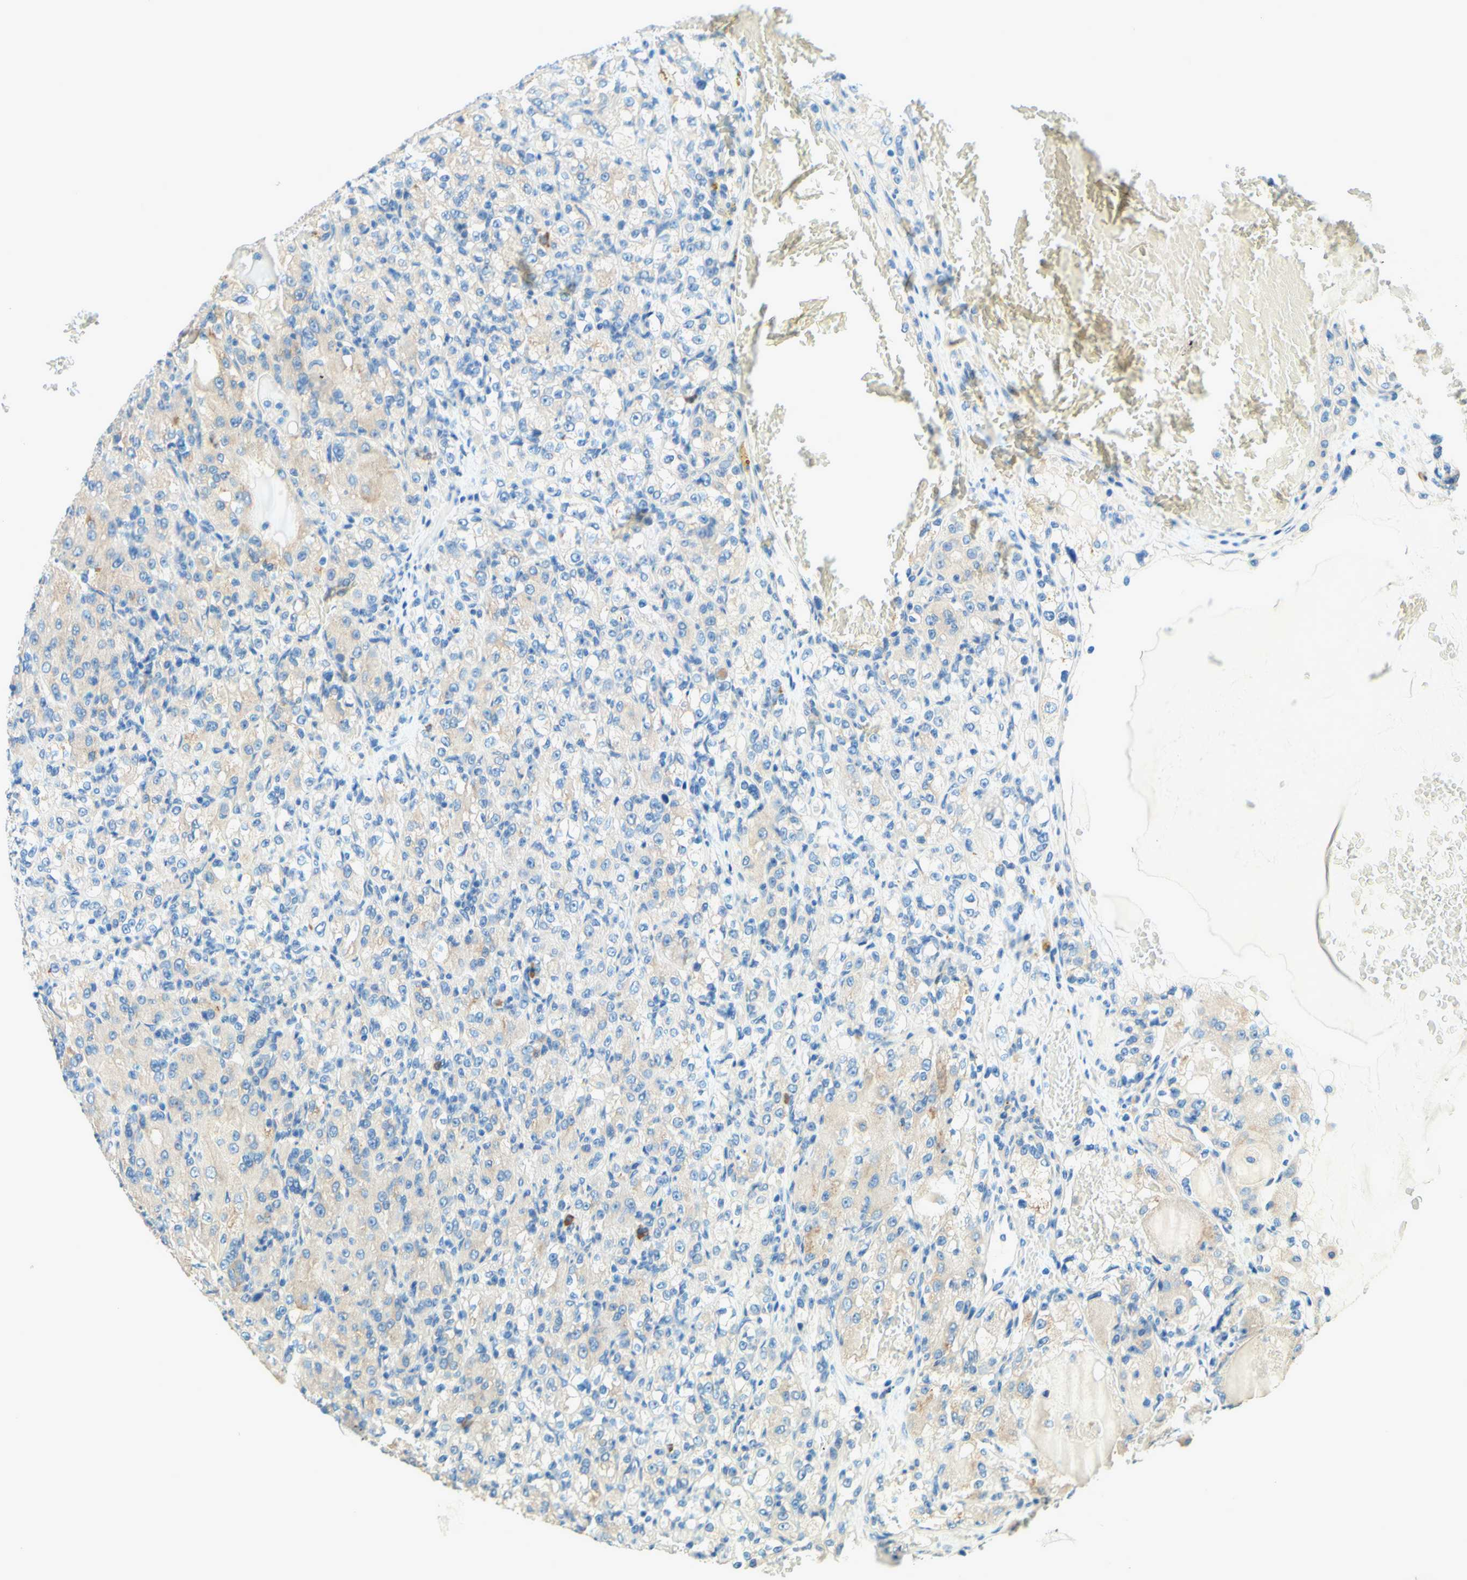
{"staining": {"intensity": "weak", "quantity": "25%-75%", "location": "cytoplasmic/membranous"}, "tissue": "renal cancer", "cell_type": "Tumor cells", "image_type": "cancer", "snomed": [{"axis": "morphology", "description": "Adenocarcinoma, NOS"}, {"axis": "topography", "description": "Kidney"}], "caption": "A micrograph of human renal cancer stained for a protein reveals weak cytoplasmic/membranous brown staining in tumor cells. (brown staining indicates protein expression, while blue staining denotes nuclei).", "gene": "PASD1", "patient": {"sex": "male", "age": 61}}